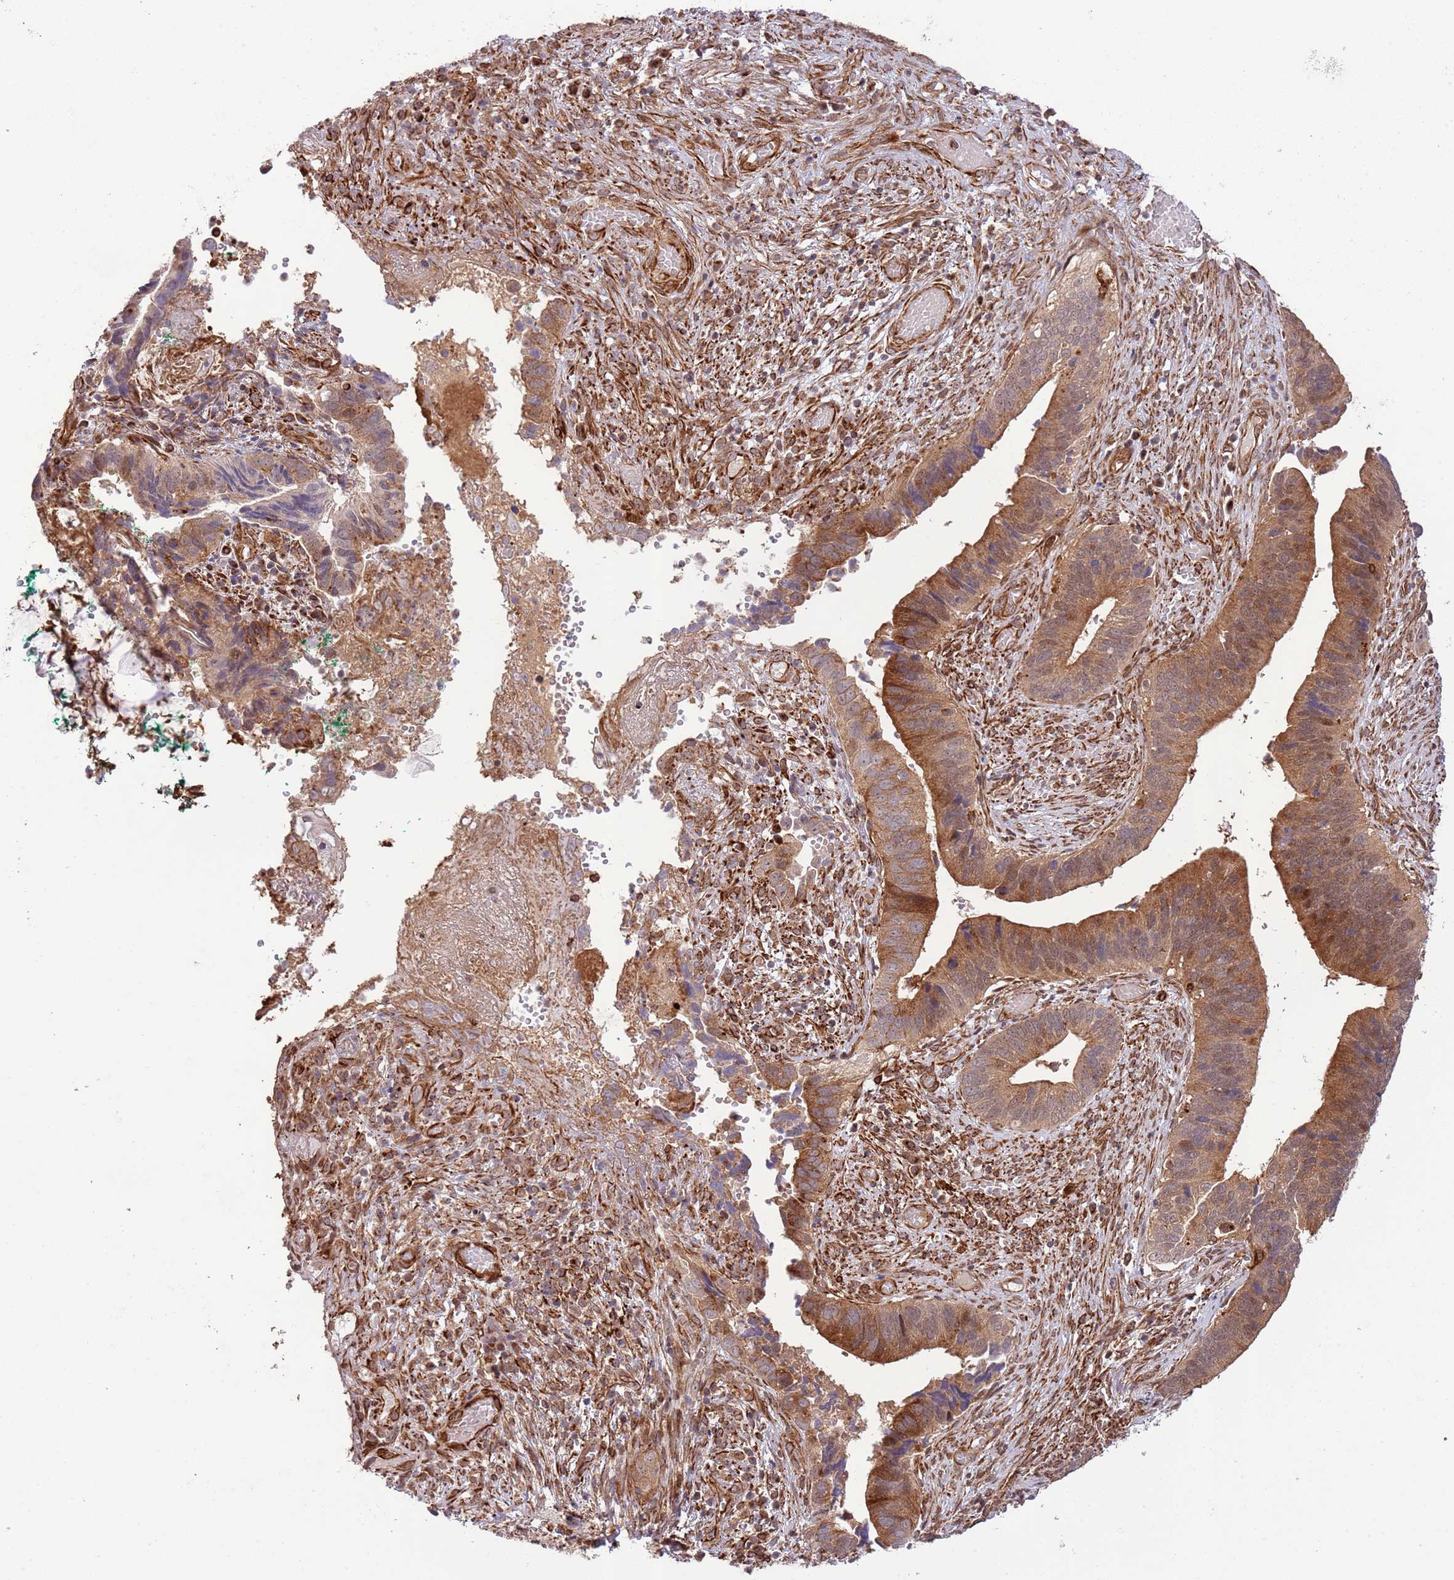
{"staining": {"intensity": "moderate", "quantity": ">75%", "location": "cytoplasmic/membranous"}, "tissue": "cervical cancer", "cell_type": "Tumor cells", "image_type": "cancer", "snomed": [{"axis": "morphology", "description": "Adenocarcinoma, NOS"}, {"axis": "topography", "description": "Cervix"}], "caption": "Immunohistochemical staining of cervical cancer exhibits medium levels of moderate cytoplasmic/membranous protein staining in about >75% of tumor cells.", "gene": "NEK3", "patient": {"sex": "female", "age": 42}}